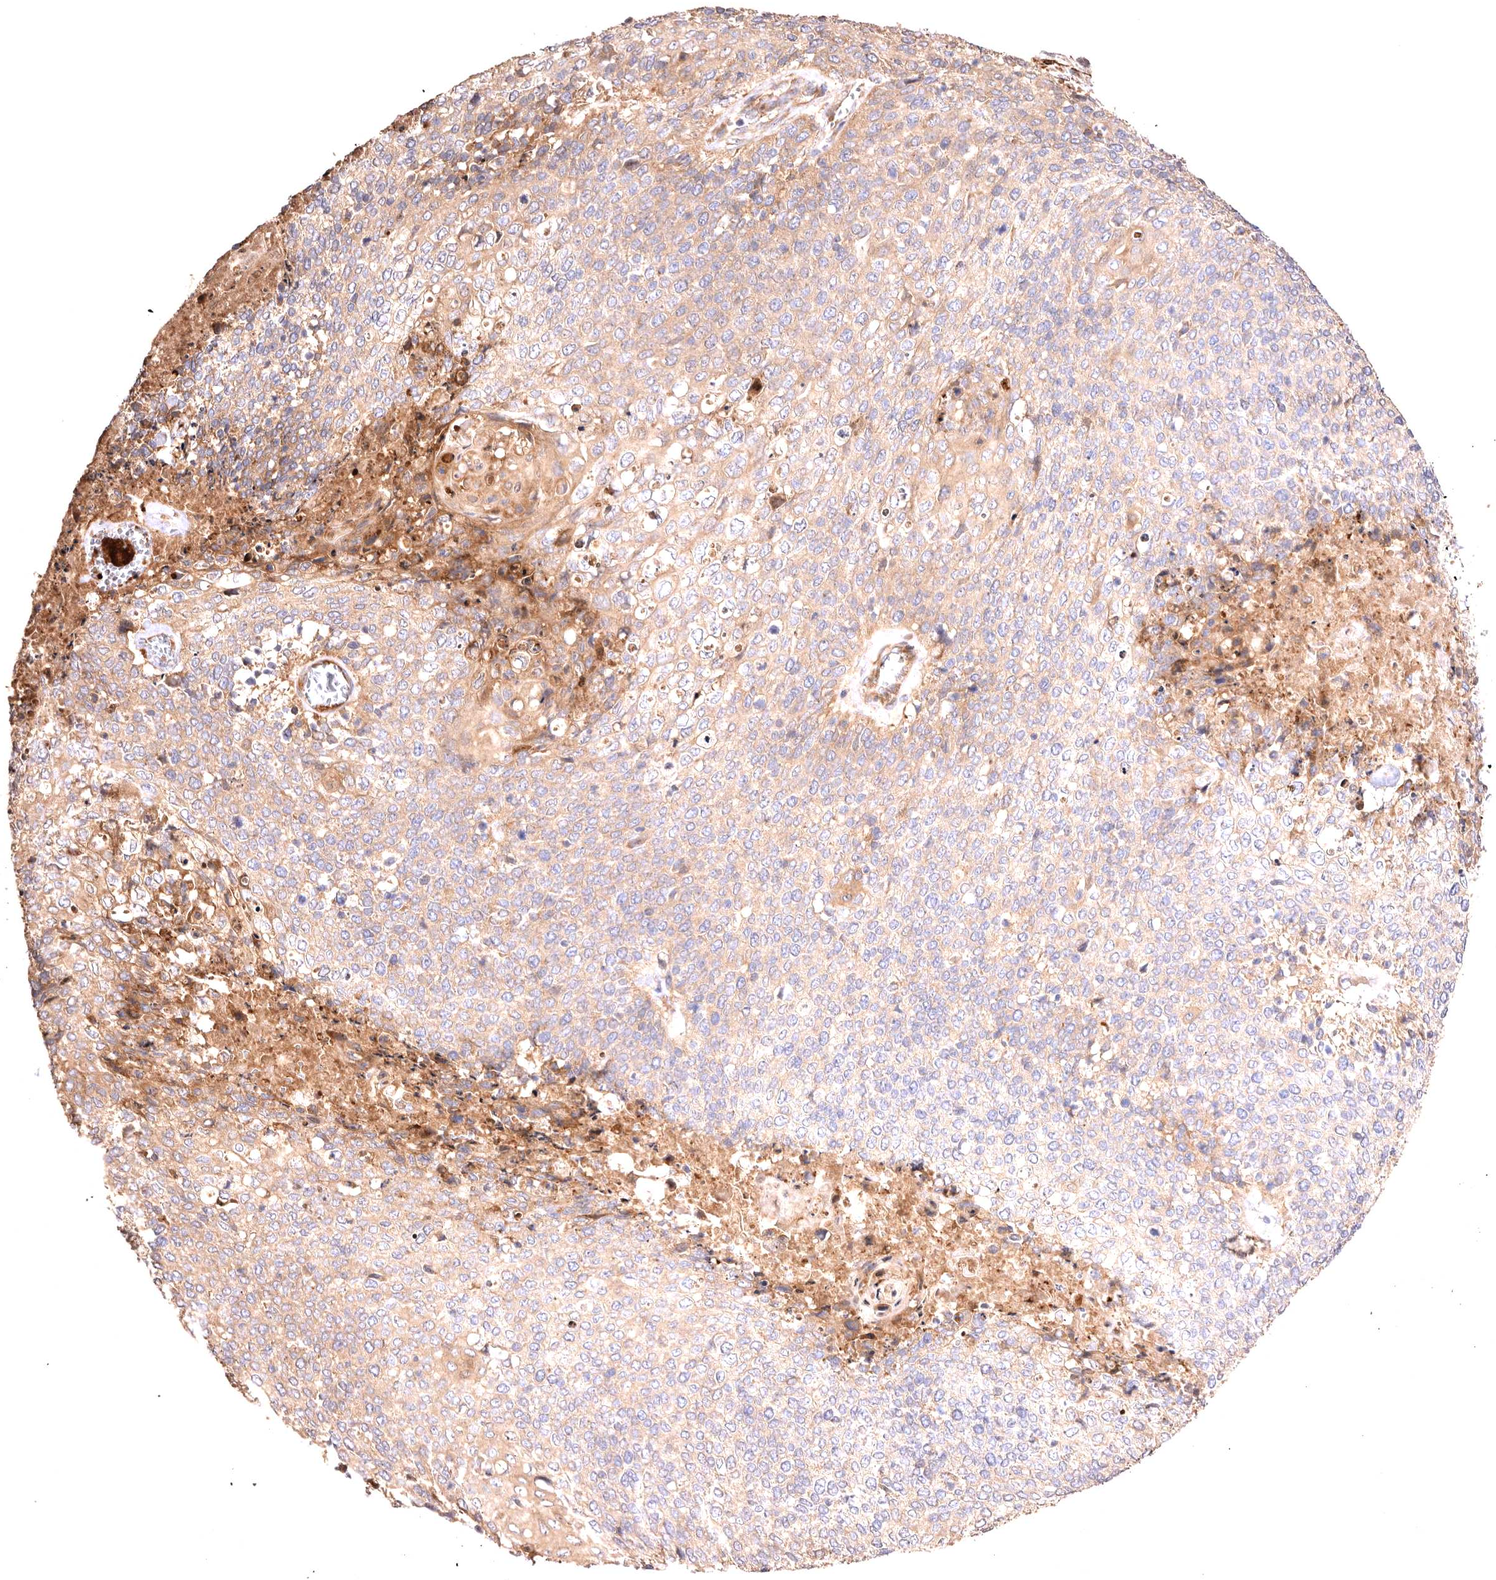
{"staining": {"intensity": "weak", "quantity": ">75%", "location": "cytoplasmic/membranous"}, "tissue": "cervical cancer", "cell_type": "Tumor cells", "image_type": "cancer", "snomed": [{"axis": "morphology", "description": "Squamous cell carcinoma, NOS"}, {"axis": "topography", "description": "Cervix"}], "caption": "The immunohistochemical stain labels weak cytoplasmic/membranous staining in tumor cells of cervical cancer tissue.", "gene": "VPS45", "patient": {"sex": "female", "age": 39}}